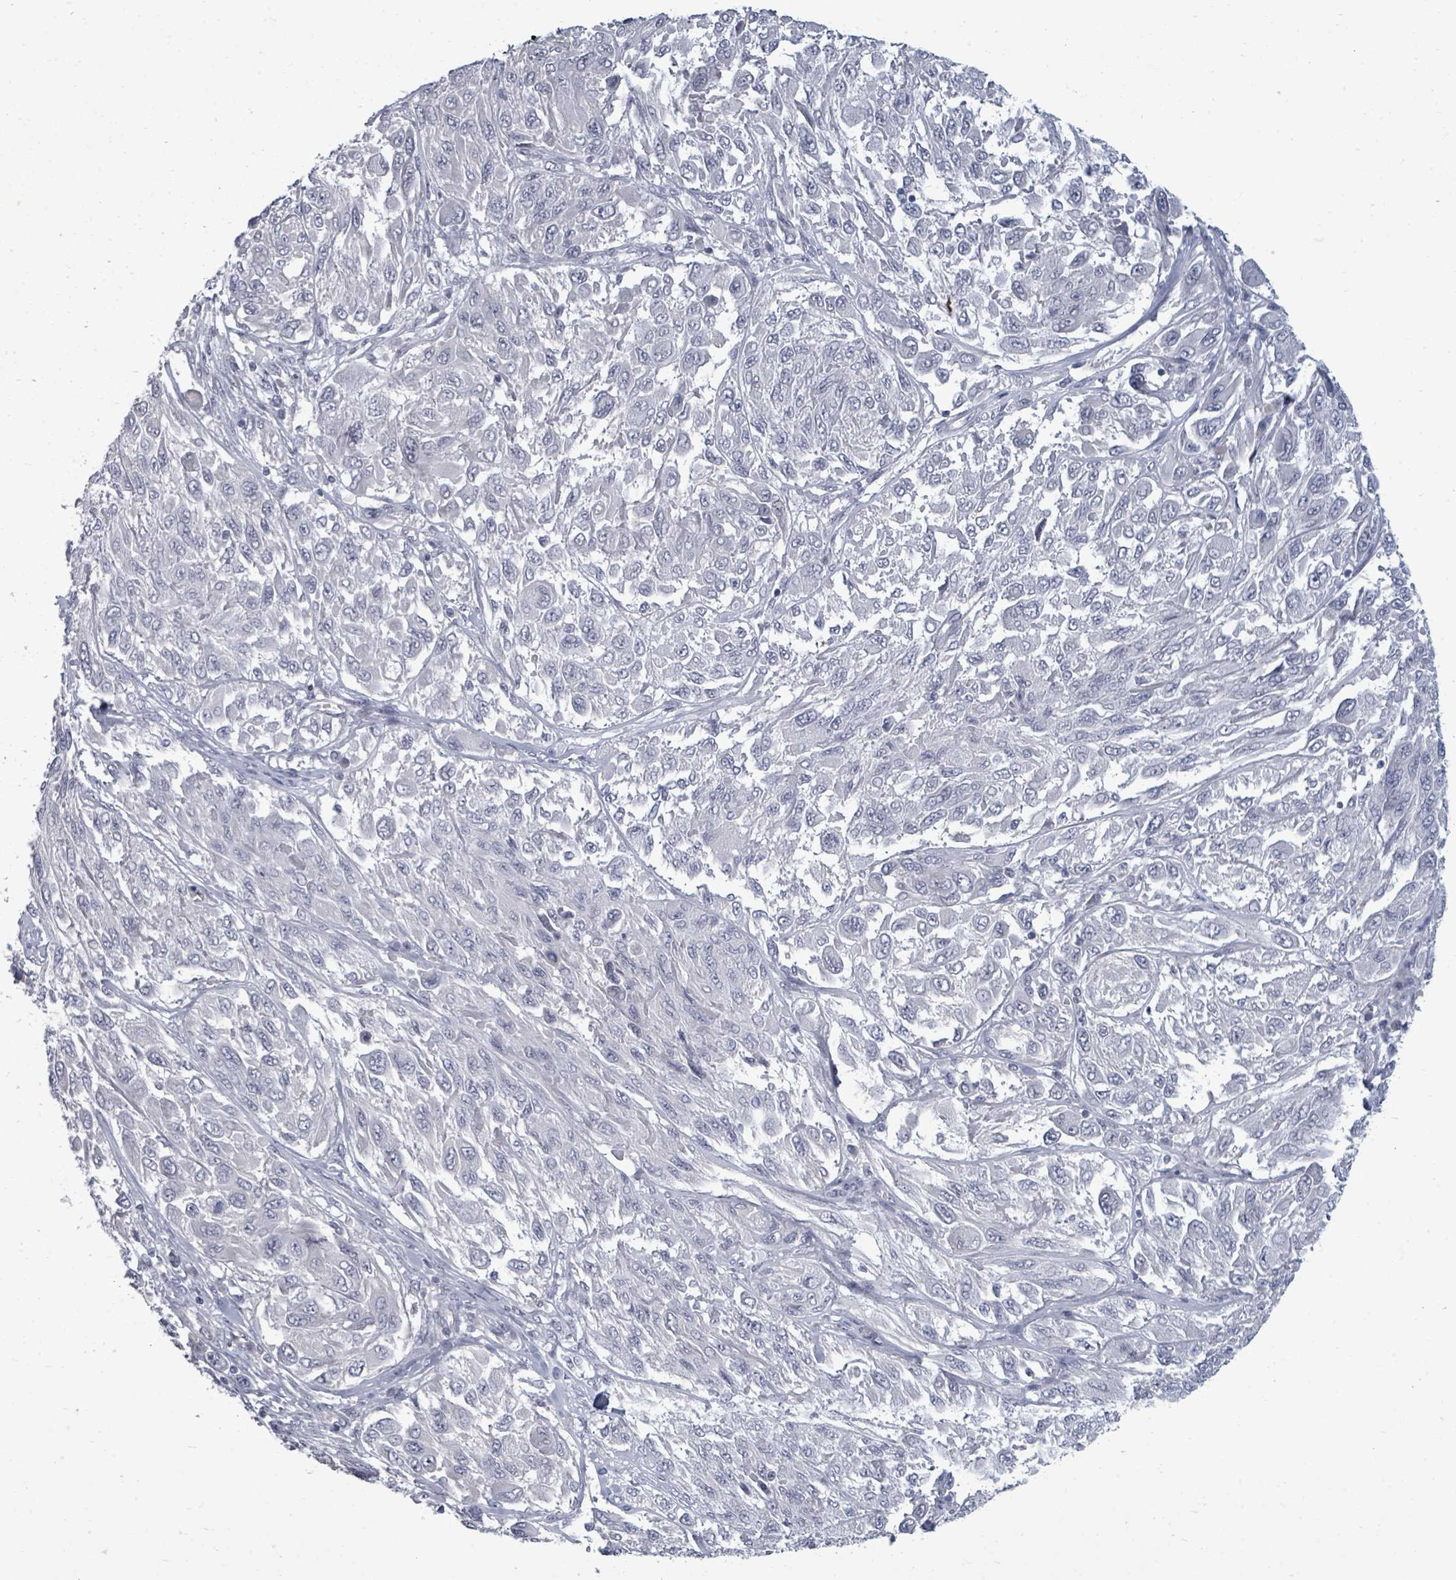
{"staining": {"intensity": "negative", "quantity": "none", "location": "none"}, "tissue": "melanoma", "cell_type": "Tumor cells", "image_type": "cancer", "snomed": [{"axis": "morphology", "description": "Malignant melanoma, NOS"}, {"axis": "topography", "description": "Skin"}], "caption": "Immunohistochemistry (IHC) photomicrograph of neoplastic tissue: melanoma stained with DAB exhibits no significant protein positivity in tumor cells.", "gene": "ASB12", "patient": {"sex": "female", "age": 91}}